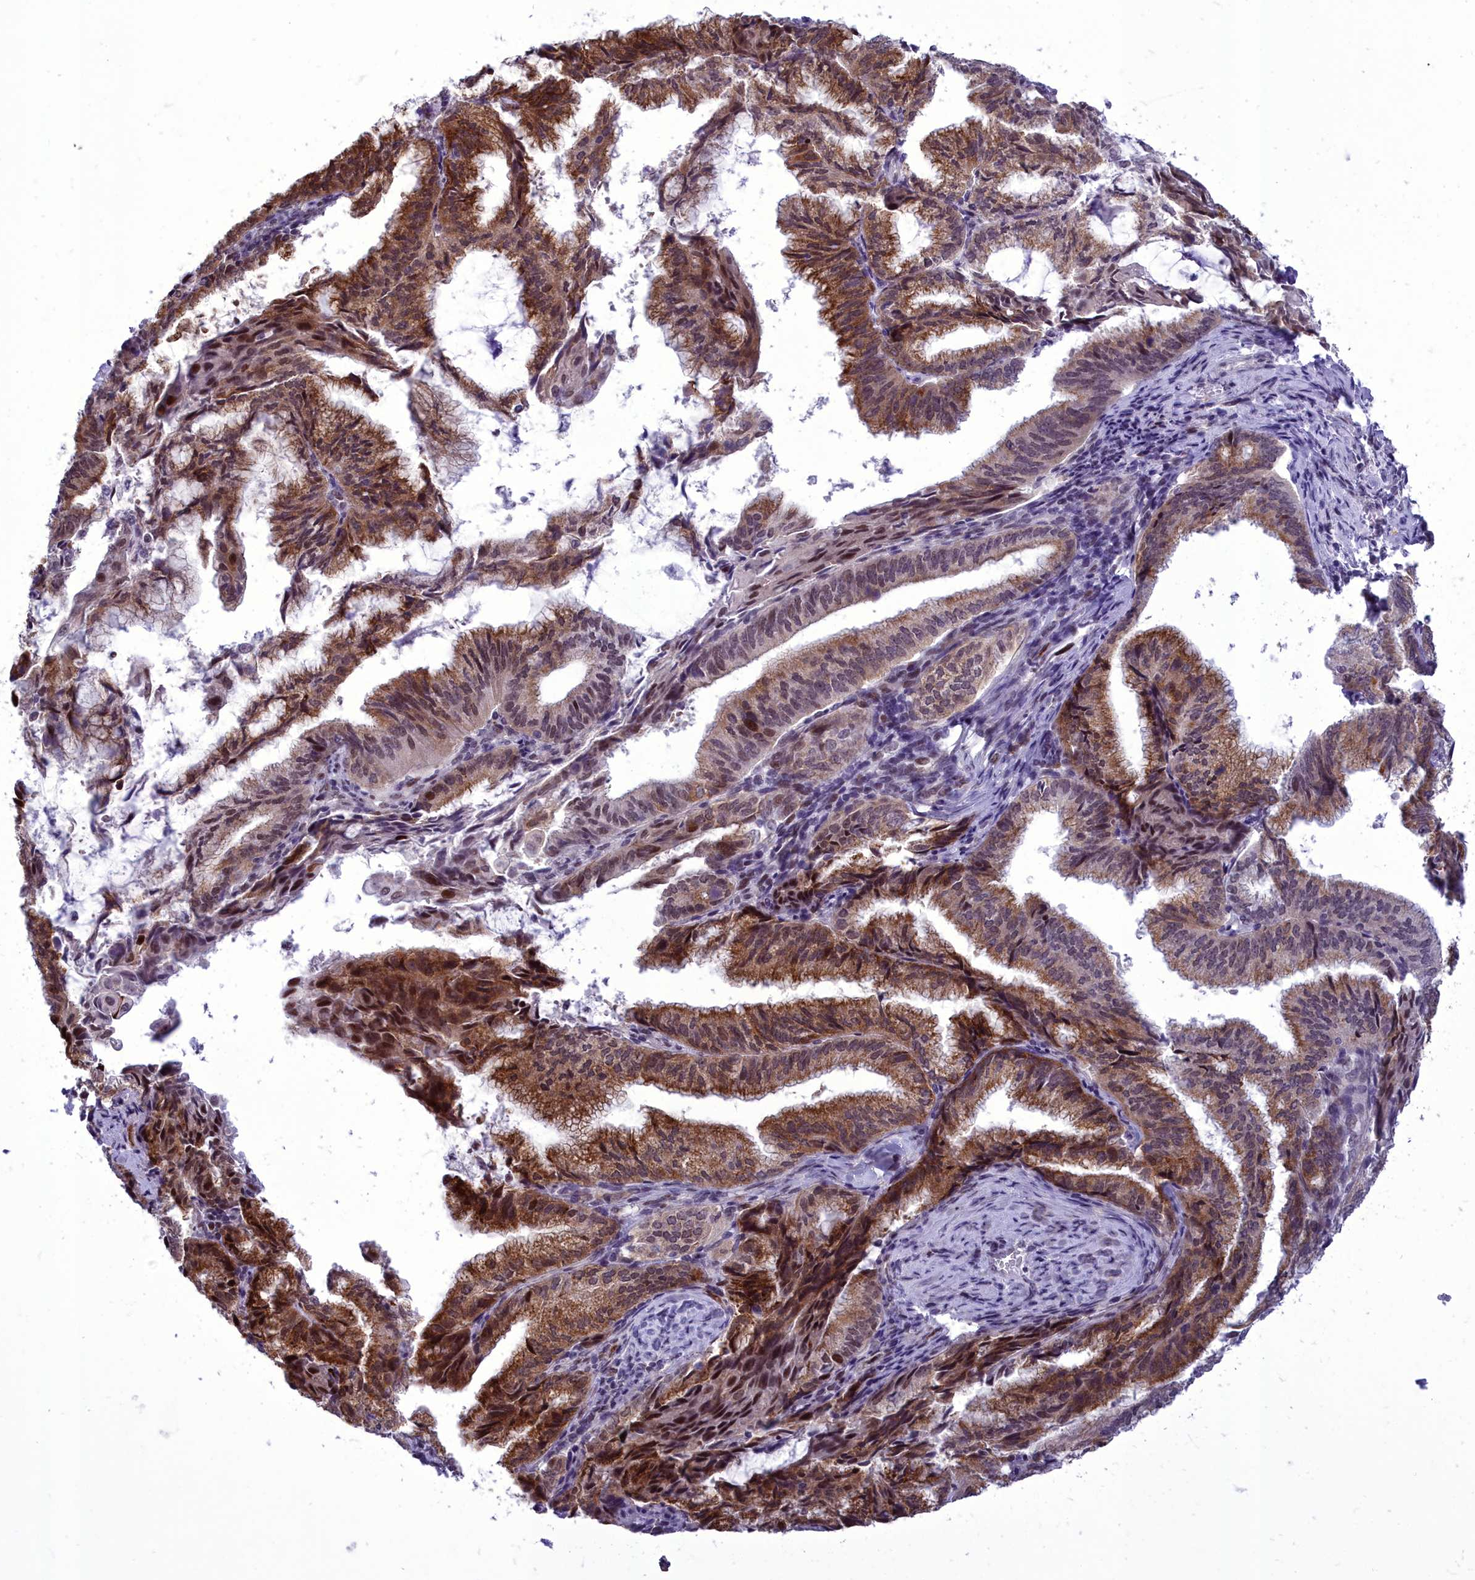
{"staining": {"intensity": "strong", "quantity": ">75%", "location": "cytoplasmic/membranous,nuclear"}, "tissue": "endometrial cancer", "cell_type": "Tumor cells", "image_type": "cancer", "snomed": [{"axis": "morphology", "description": "Adenocarcinoma, NOS"}, {"axis": "topography", "description": "Endometrium"}], "caption": "Immunohistochemical staining of human adenocarcinoma (endometrial) shows strong cytoplasmic/membranous and nuclear protein staining in approximately >75% of tumor cells. The staining was performed using DAB (3,3'-diaminobenzidine), with brown indicating positive protein expression. Nuclei are stained blue with hematoxylin.", "gene": "CEACAM19", "patient": {"sex": "female", "age": 49}}